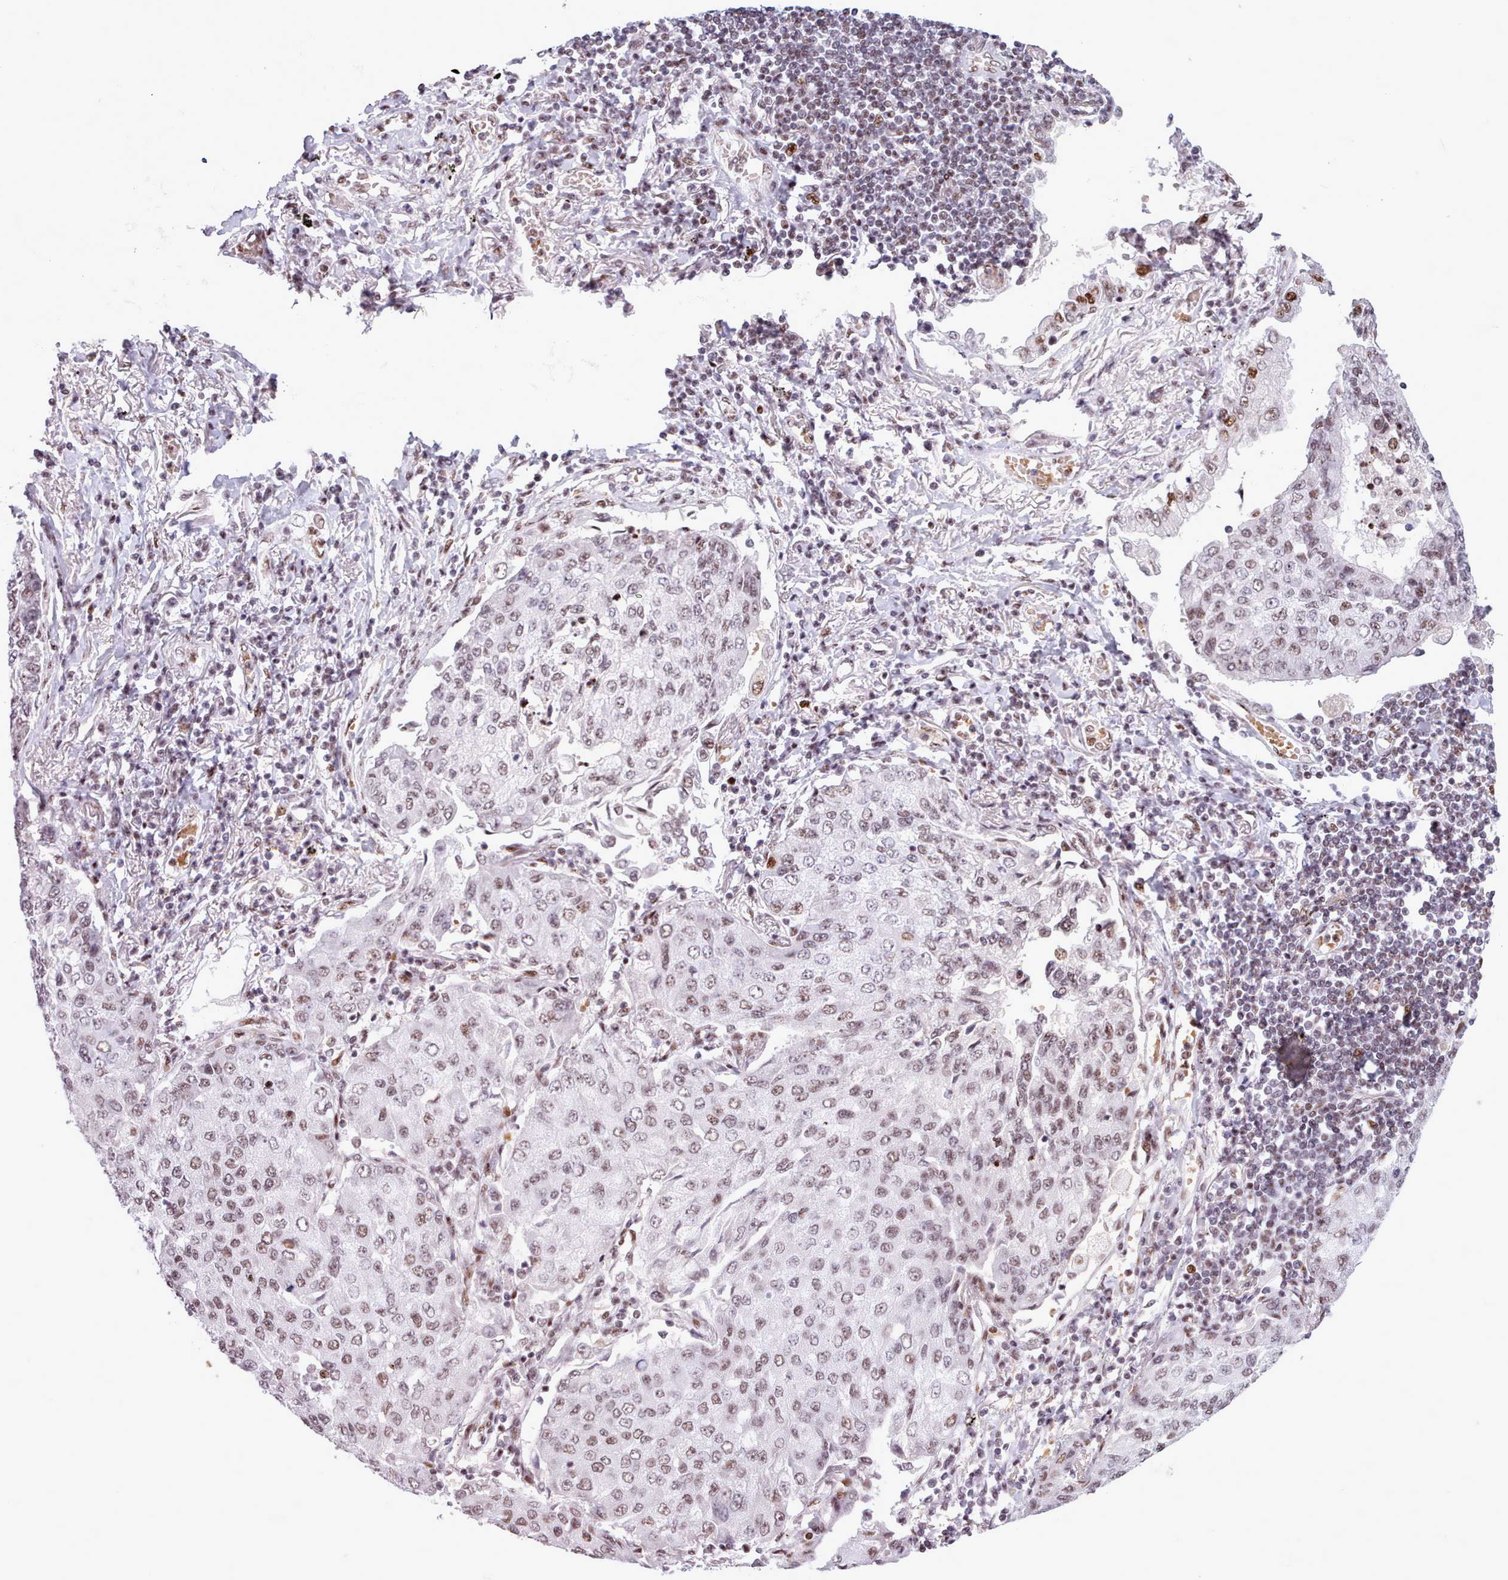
{"staining": {"intensity": "moderate", "quantity": ">75%", "location": "nuclear"}, "tissue": "lung cancer", "cell_type": "Tumor cells", "image_type": "cancer", "snomed": [{"axis": "morphology", "description": "Squamous cell carcinoma, NOS"}, {"axis": "topography", "description": "Lung"}], "caption": "This image displays IHC staining of lung squamous cell carcinoma, with medium moderate nuclear expression in approximately >75% of tumor cells.", "gene": "SRSF4", "patient": {"sex": "male", "age": 74}}